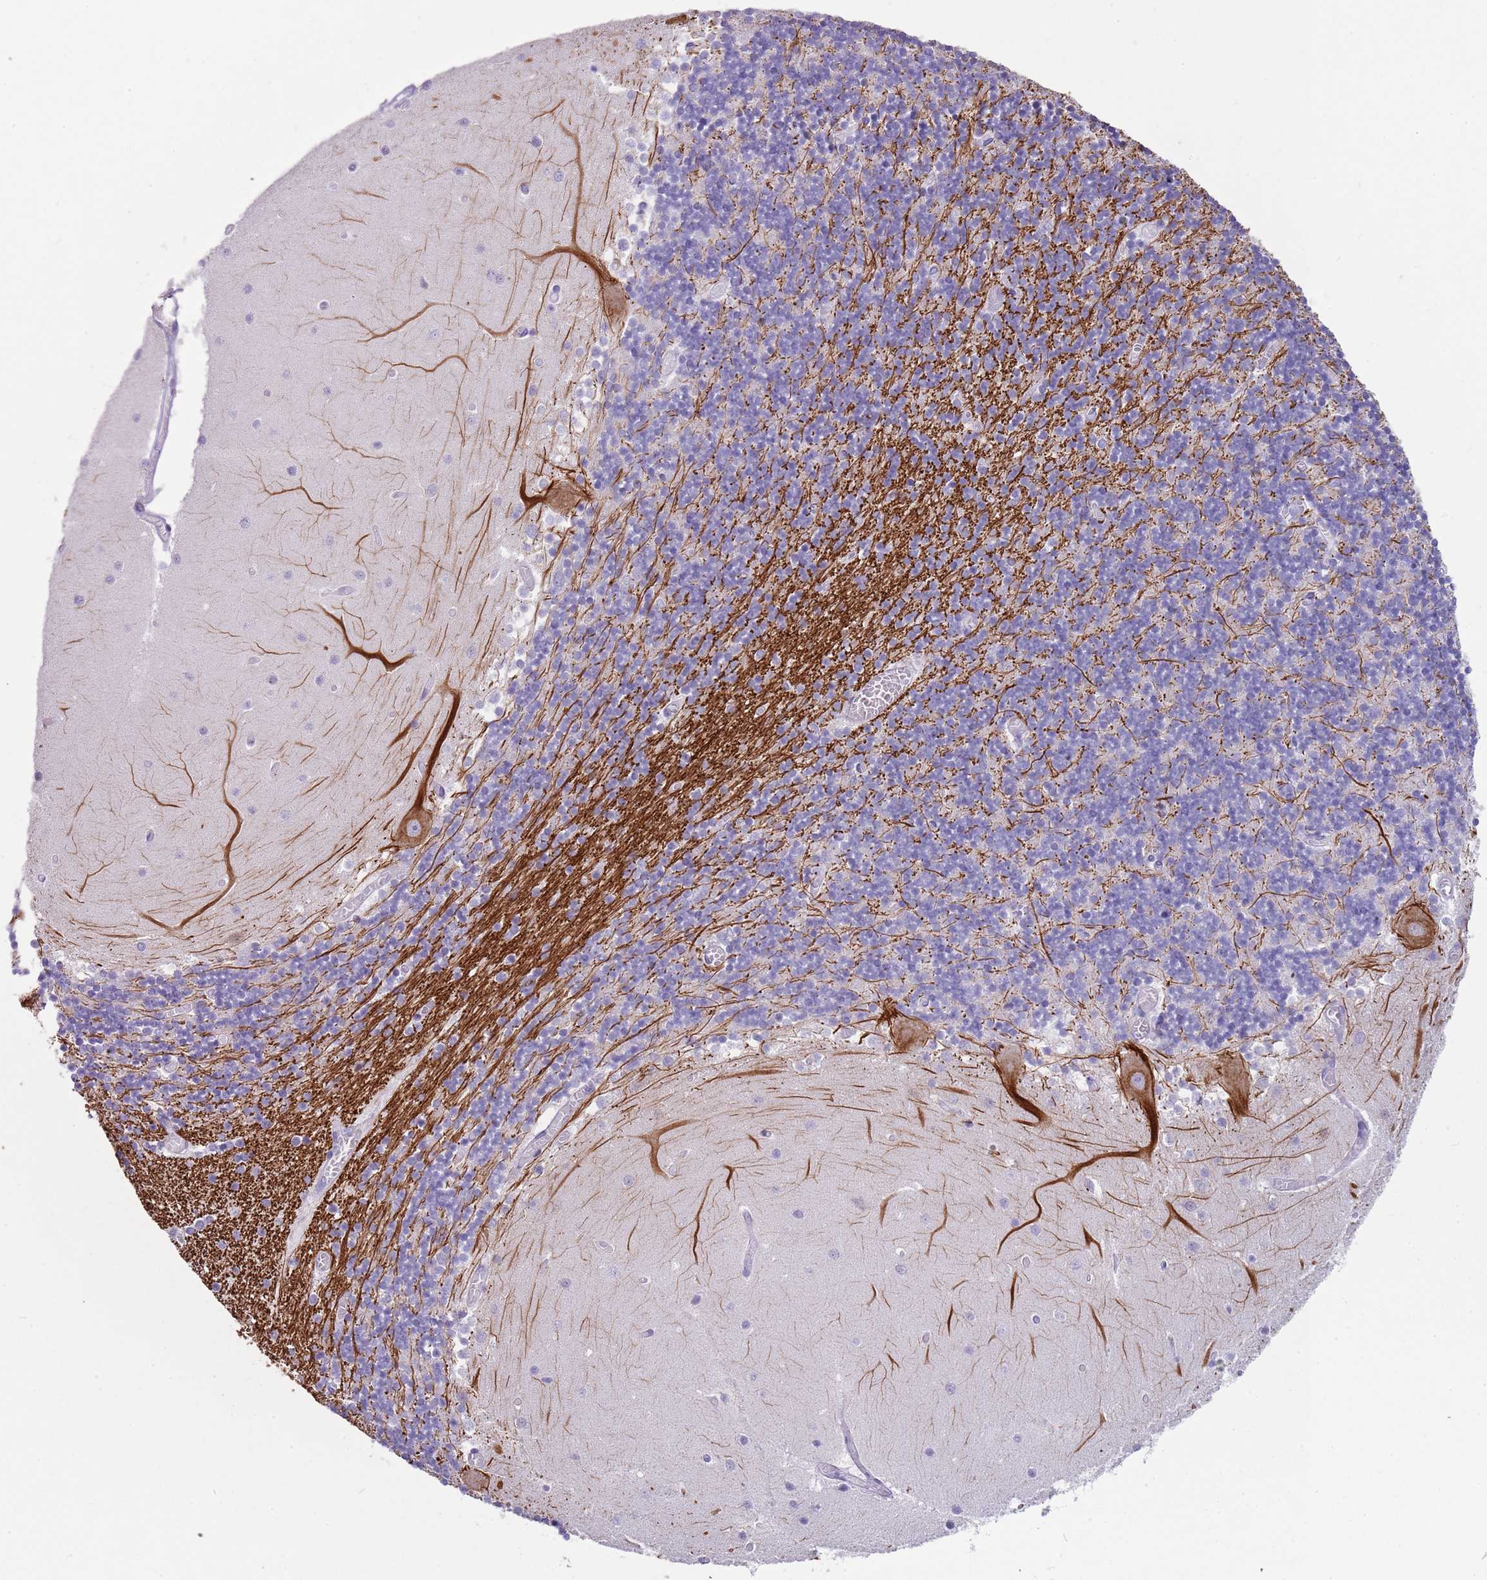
{"staining": {"intensity": "negative", "quantity": "none", "location": "none"}, "tissue": "cerebellum", "cell_type": "Cells in granular layer", "image_type": "normal", "snomed": [{"axis": "morphology", "description": "Normal tissue, NOS"}, {"axis": "topography", "description": "Cerebellum"}], "caption": "Immunohistochemistry (IHC) of normal cerebellum reveals no expression in cells in granular layer.", "gene": "ENSG00000271254", "patient": {"sex": "female", "age": 28}}